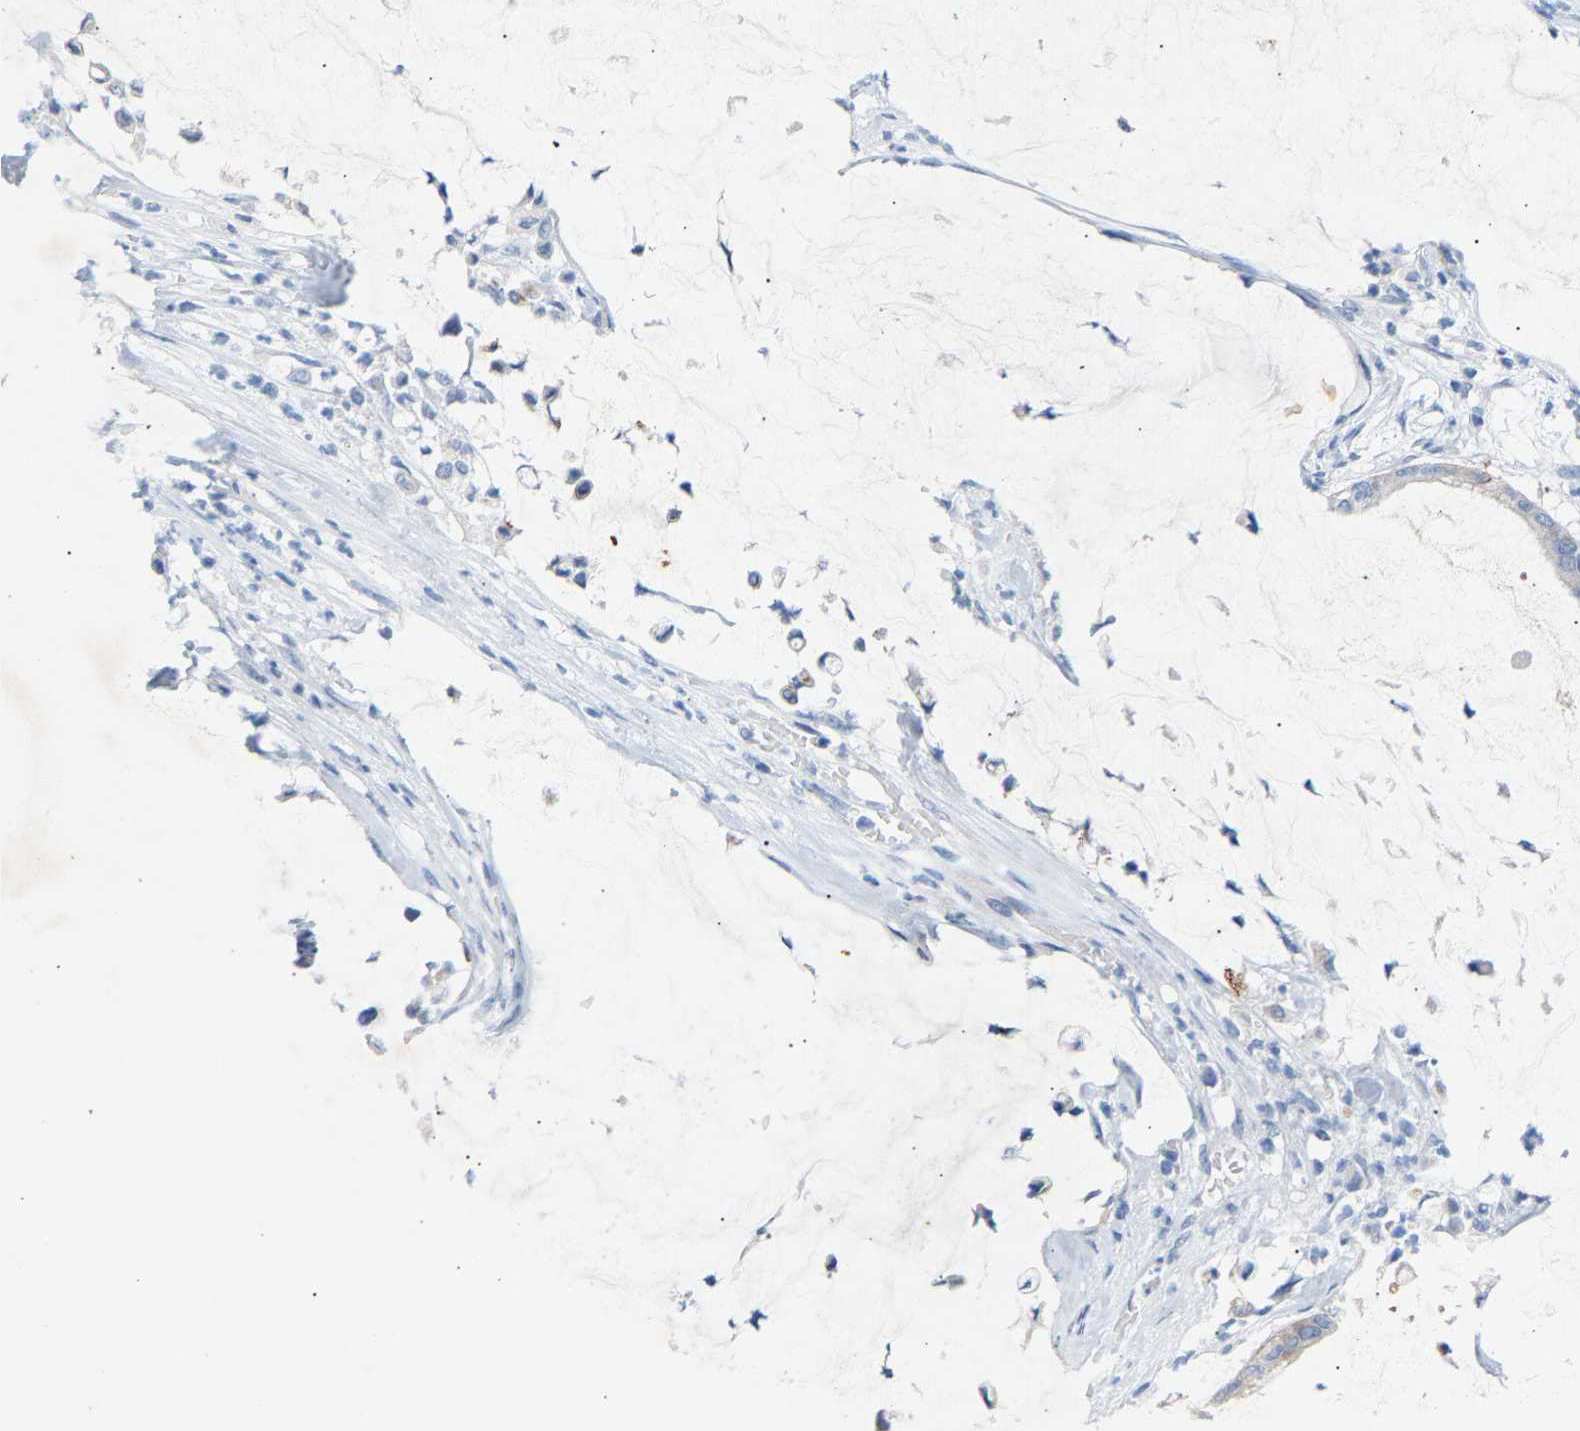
{"staining": {"intensity": "negative", "quantity": "none", "location": "none"}, "tissue": "pancreatic cancer", "cell_type": "Tumor cells", "image_type": "cancer", "snomed": [{"axis": "morphology", "description": "Adenocarcinoma, NOS"}, {"axis": "topography", "description": "Pancreas"}], "caption": "Tumor cells show no significant positivity in pancreatic cancer (adenocarcinoma).", "gene": "PEX1", "patient": {"sex": "male", "age": 41}}